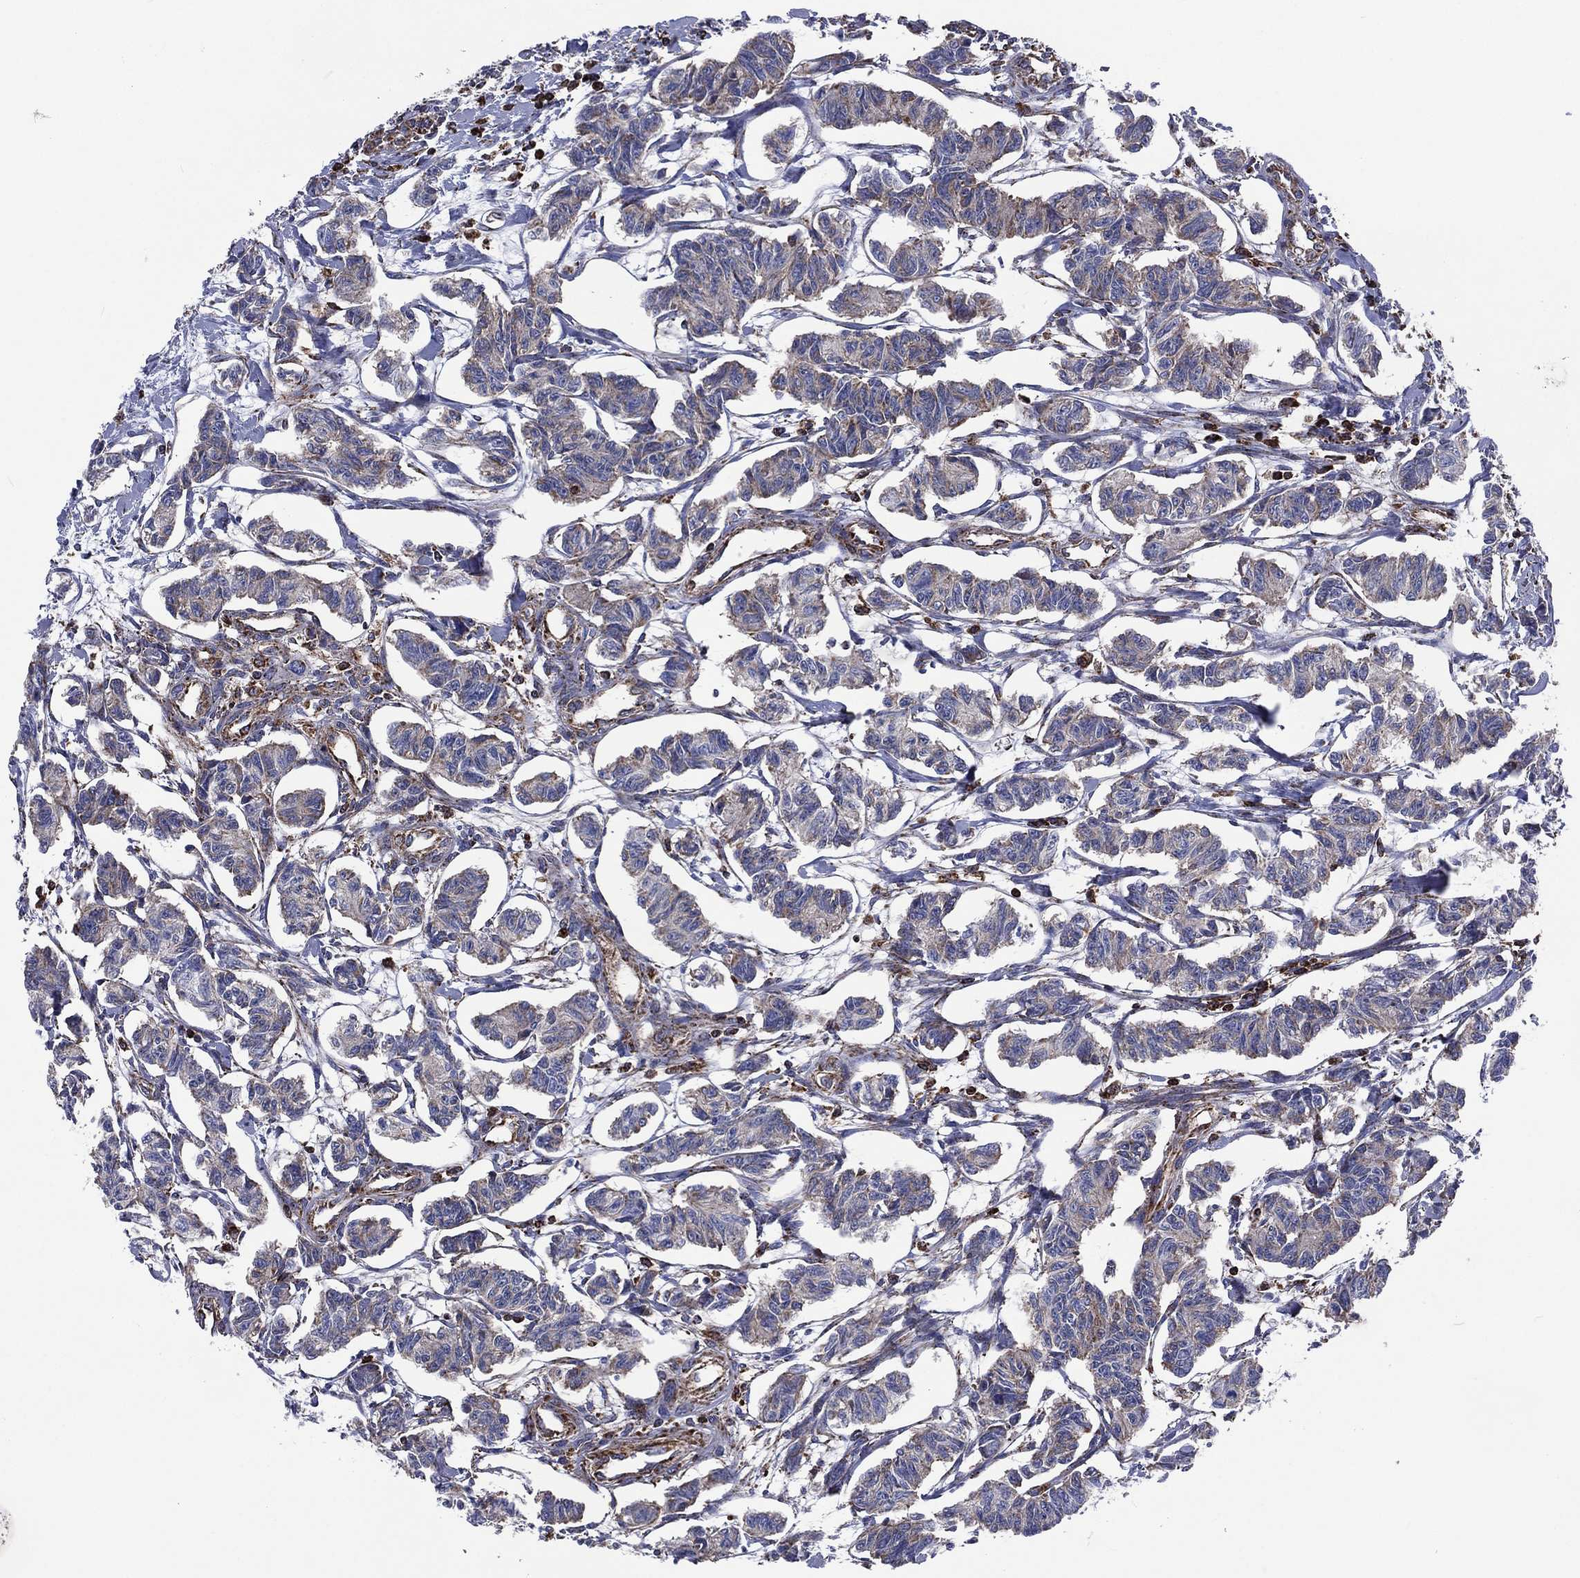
{"staining": {"intensity": "negative", "quantity": "none", "location": "none"}, "tissue": "carcinoid", "cell_type": "Tumor cells", "image_type": "cancer", "snomed": [{"axis": "morphology", "description": "Carcinoid, malignant, NOS"}, {"axis": "topography", "description": "Kidney"}], "caption": "Immunohistochemistry (IHC) image of human malignant carcinoid stained for a protein (brown), which exhibits no staining in tumor cells.", "gene": "ANKRD37", "patient": {"sex": "female", "age": 41}}